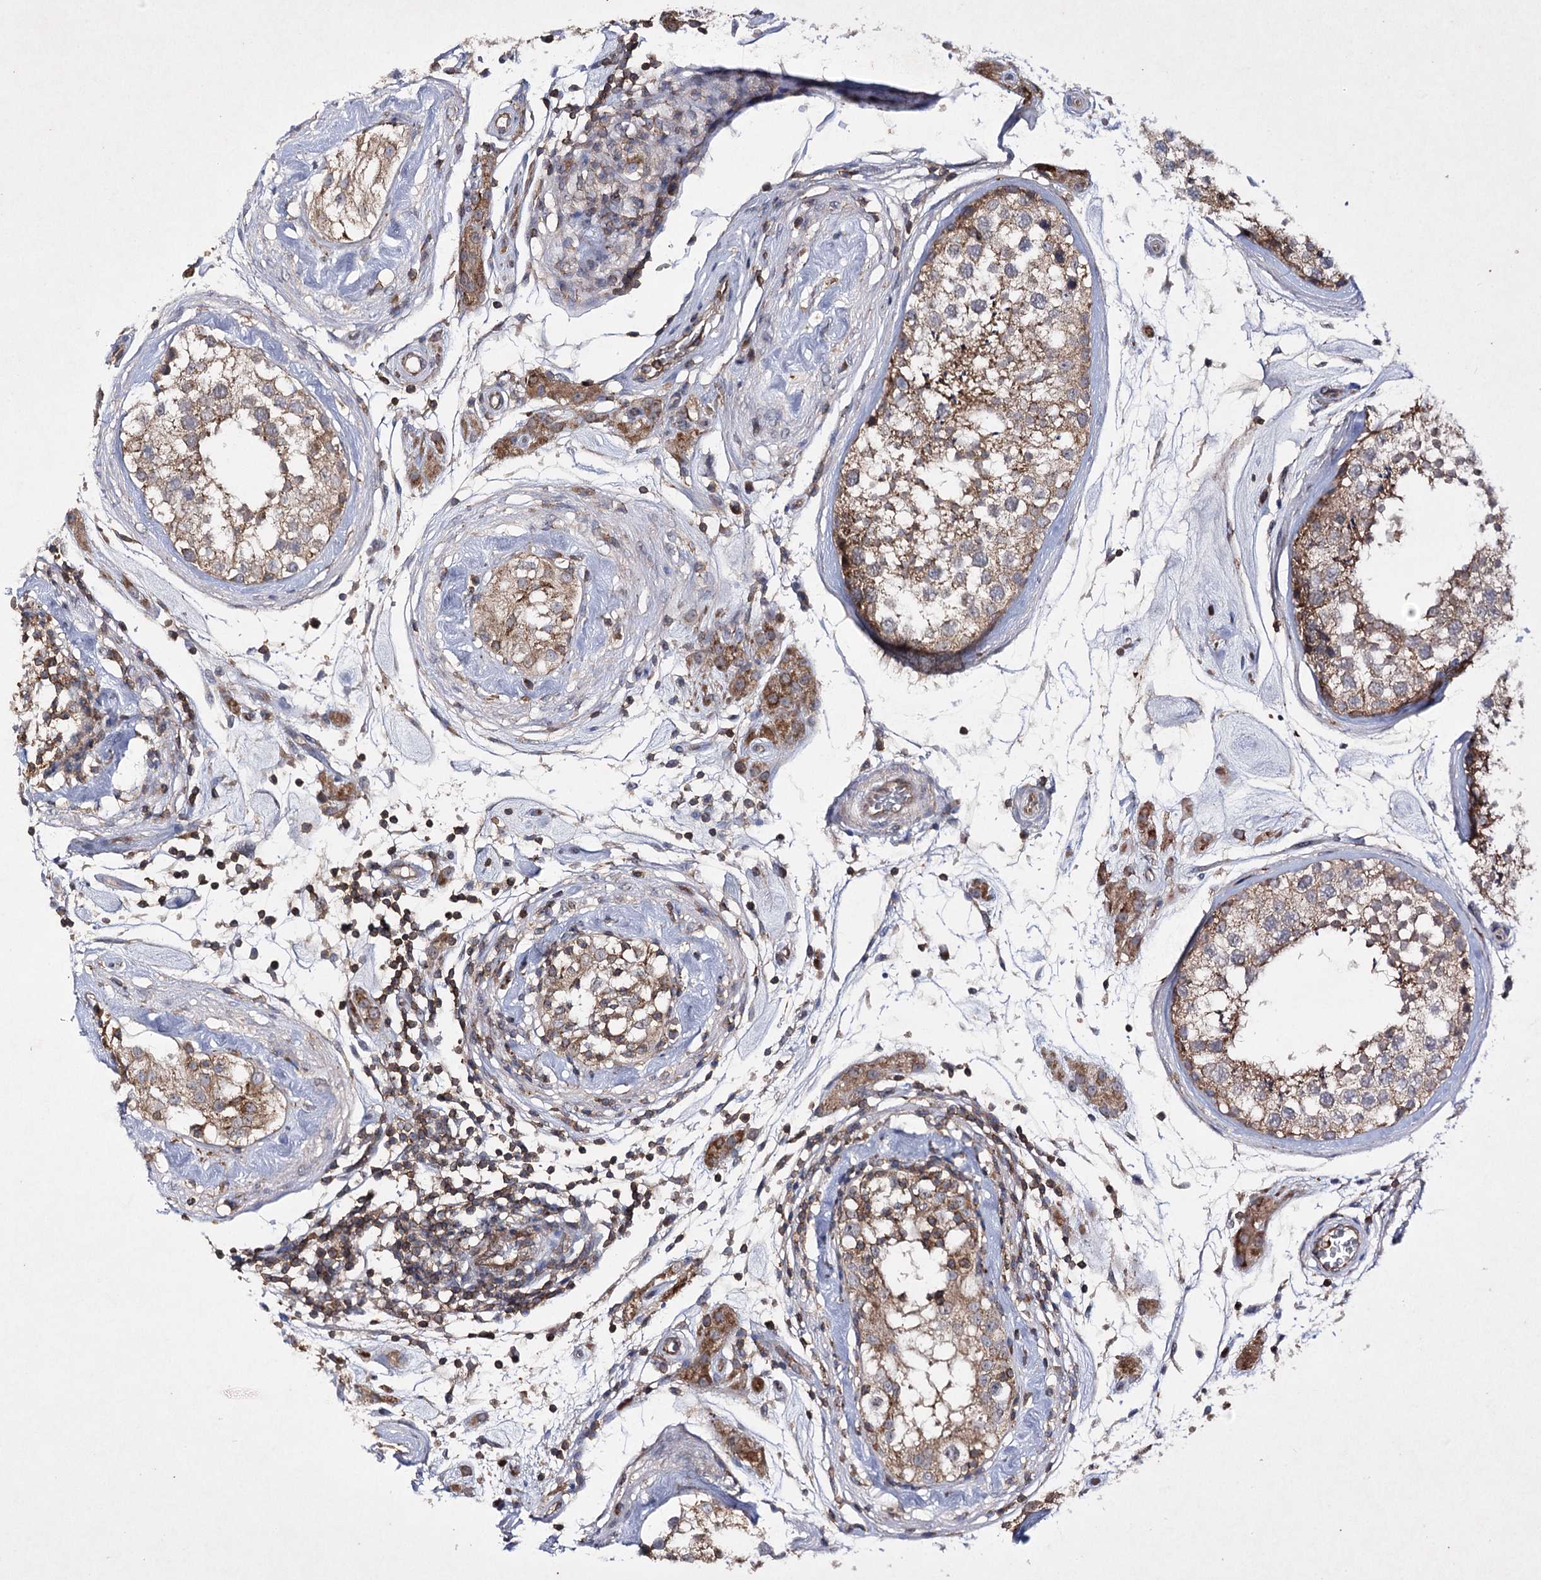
{"staining": {"intensity": "moderate", "quantity": ">75%", "location": "cytoplasmic/membranous"}, "tissue": "testis", "cell_type": "Cells in seminiferous ducts", "image_type": "normal", "snomed": [{"axis": "morphology", "description": "Normal tissue, NOS"}, {"axis": "topography", "description": "Testis"}], "caption": "Moderate cytoplasmic/membranous expression for a protein is identified in approximately >75% of cells in seminiferous ducts of normal testis using IHC.", "gene": "BCR", "patient": {"sex": "male", "age": 46}}